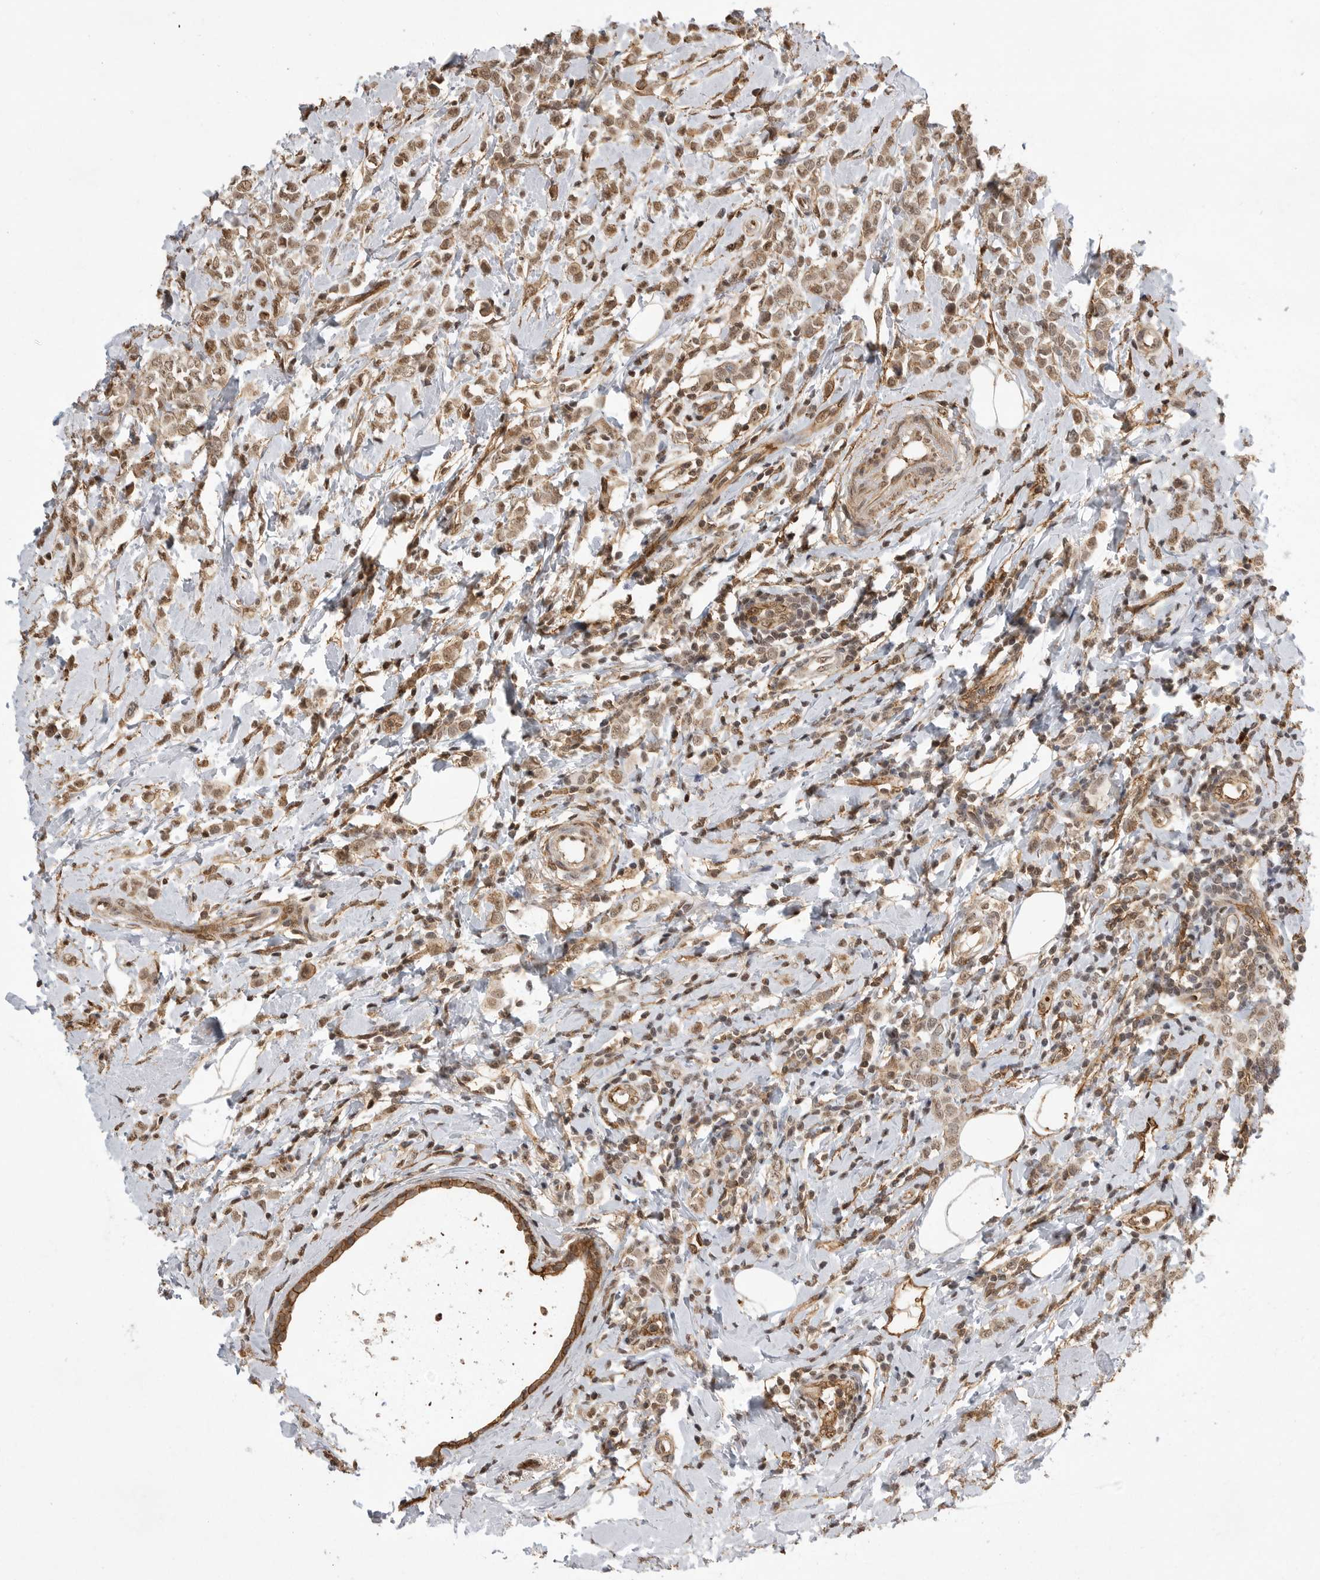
{"staining": {"intensity": "moderate", "quantity": ">75%", "location": "cytoplasmic/membranous"}, "tissue": "breast cancer", "cell_type": "Tumor cells", "image_type": "cancer", "snomed": [{"axis": "morphology", "description": "Lobular carcinoma"}, {"axis": "topography", "description": "Breast"}], "caption": "A brown stain shows moderate cytoplasmic/membranous staining of a protein in human lobular carcinoma (breast) tumor cells.", "gene": "NECTIN1", "patient": {"sex": "female", "age": 47}}